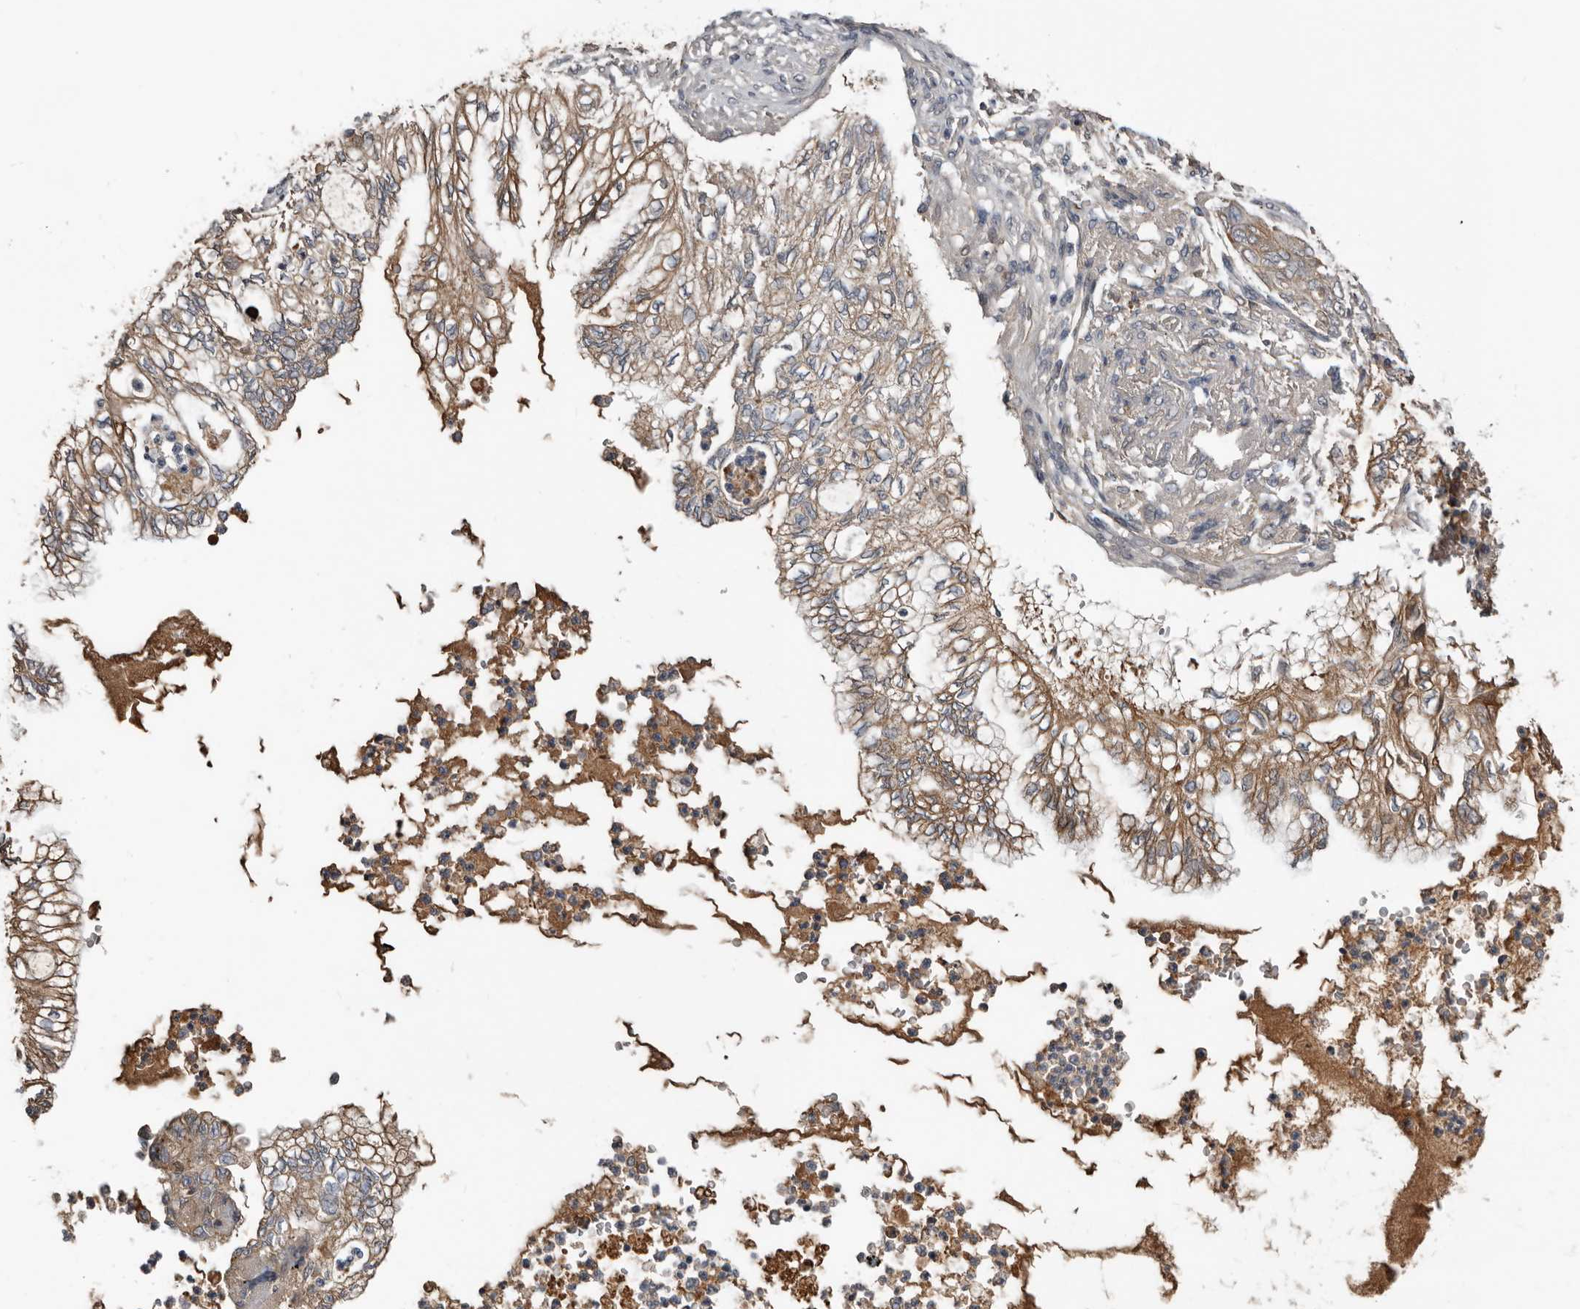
{"staining": {"intensity": "moderate", "quantity": ">75%", "location": "cytoplasmic/membranous"}, "tissue": "lung cancer", "cell_type": "Tumor cells", "image_type": "cancer", "snomed": [{"axis": "morphology", "description": "Adenocarcinoma, NOS"}, {"axis": "topography", "description": "Lung"}], "caption": "Moderate cytoplasmic/membranous protein positivity is appreciated in approximately >75% of tumor cells in adenocarcinoma (lung).", "gene": "NMUR1", "patient": {"sex": "female", "age": 70}}